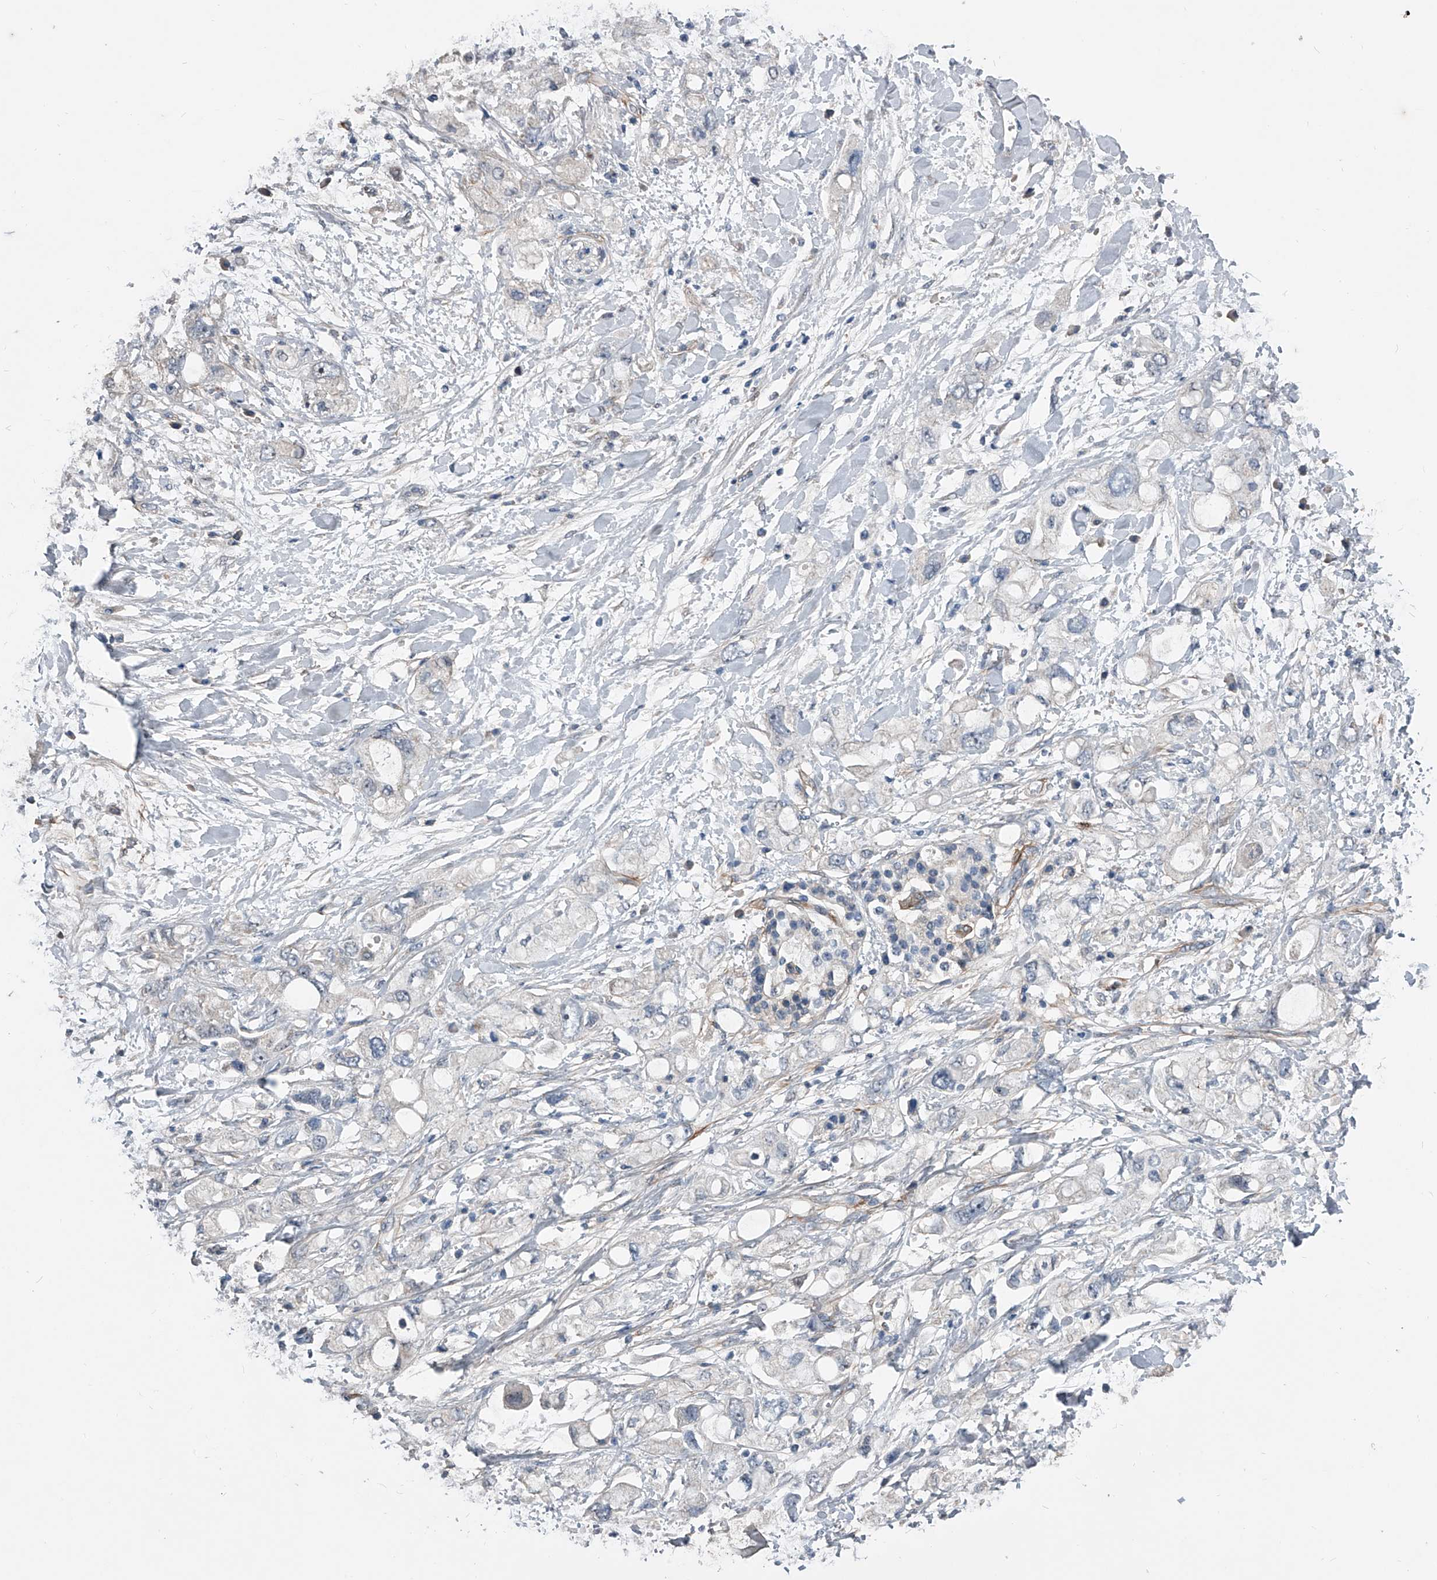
{"staining": {"intensity": "negative", "quantity": "none", "location": "none"}, "tissue": "pancreatic cancer", "cell_type": "Tumor cells", "image_type": "cancer", "snomed": [{"axis": "morphology", "description": "Adenocarcinoma, NOS"}, {"axis": "topography", "description": "Pancreas"}], "caption": "Immunohistochemistry (IHC) histopathology image of human pancreatic cancer (adenocarcinoma) stained for a protein (brown), which shows no staining in tumor cells. The staining was performed using DAB to visualize the protein expression in brown, while the nuclei were stained in blue with hematoxylin (Magnification: 20x).", "gene": "PHACTR1", "patient": {"sex": "female", "age": 56}}